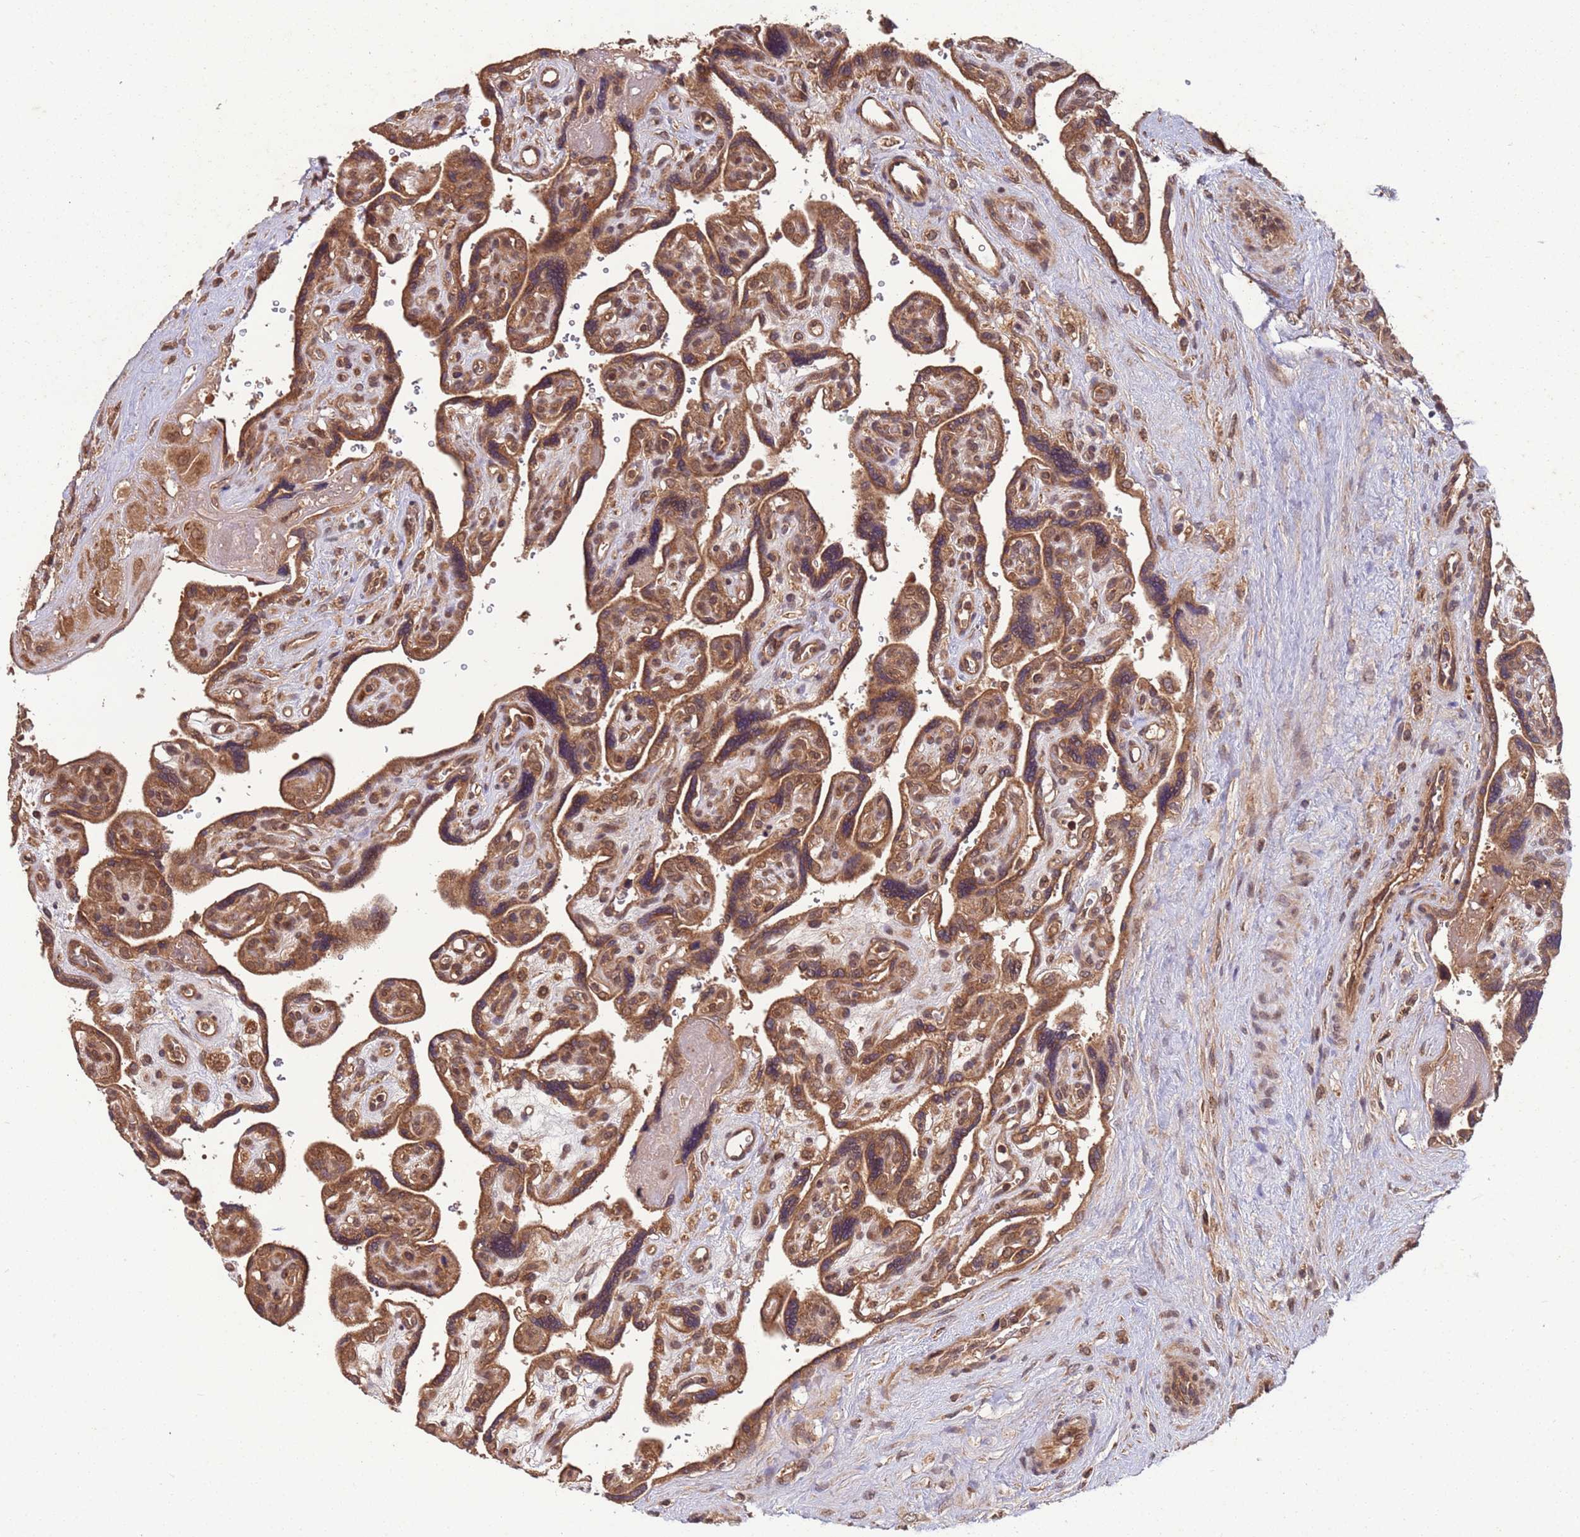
{"staining": {"intensity": "moderate", "quantity": ">75%", "location": "cytoplasmic/membranous,nuclear"}, "tissue": "placenta", "cell_type": "Decidual cells", "image_type": "normal", "snomed": [{"axis": "morphology", "description": "Normal tissue, NOS"}, {"axis": "topography", "description": "Placenta"}], "caption": "Brown immunohistochemical staining in normal human placenta exhibits moderate cytoplasmic/membranous,nuclear positivity in approximately >75% of decidual cells.", "gene": "ERI1", "patient": {"sex": "female", "age": 39}}